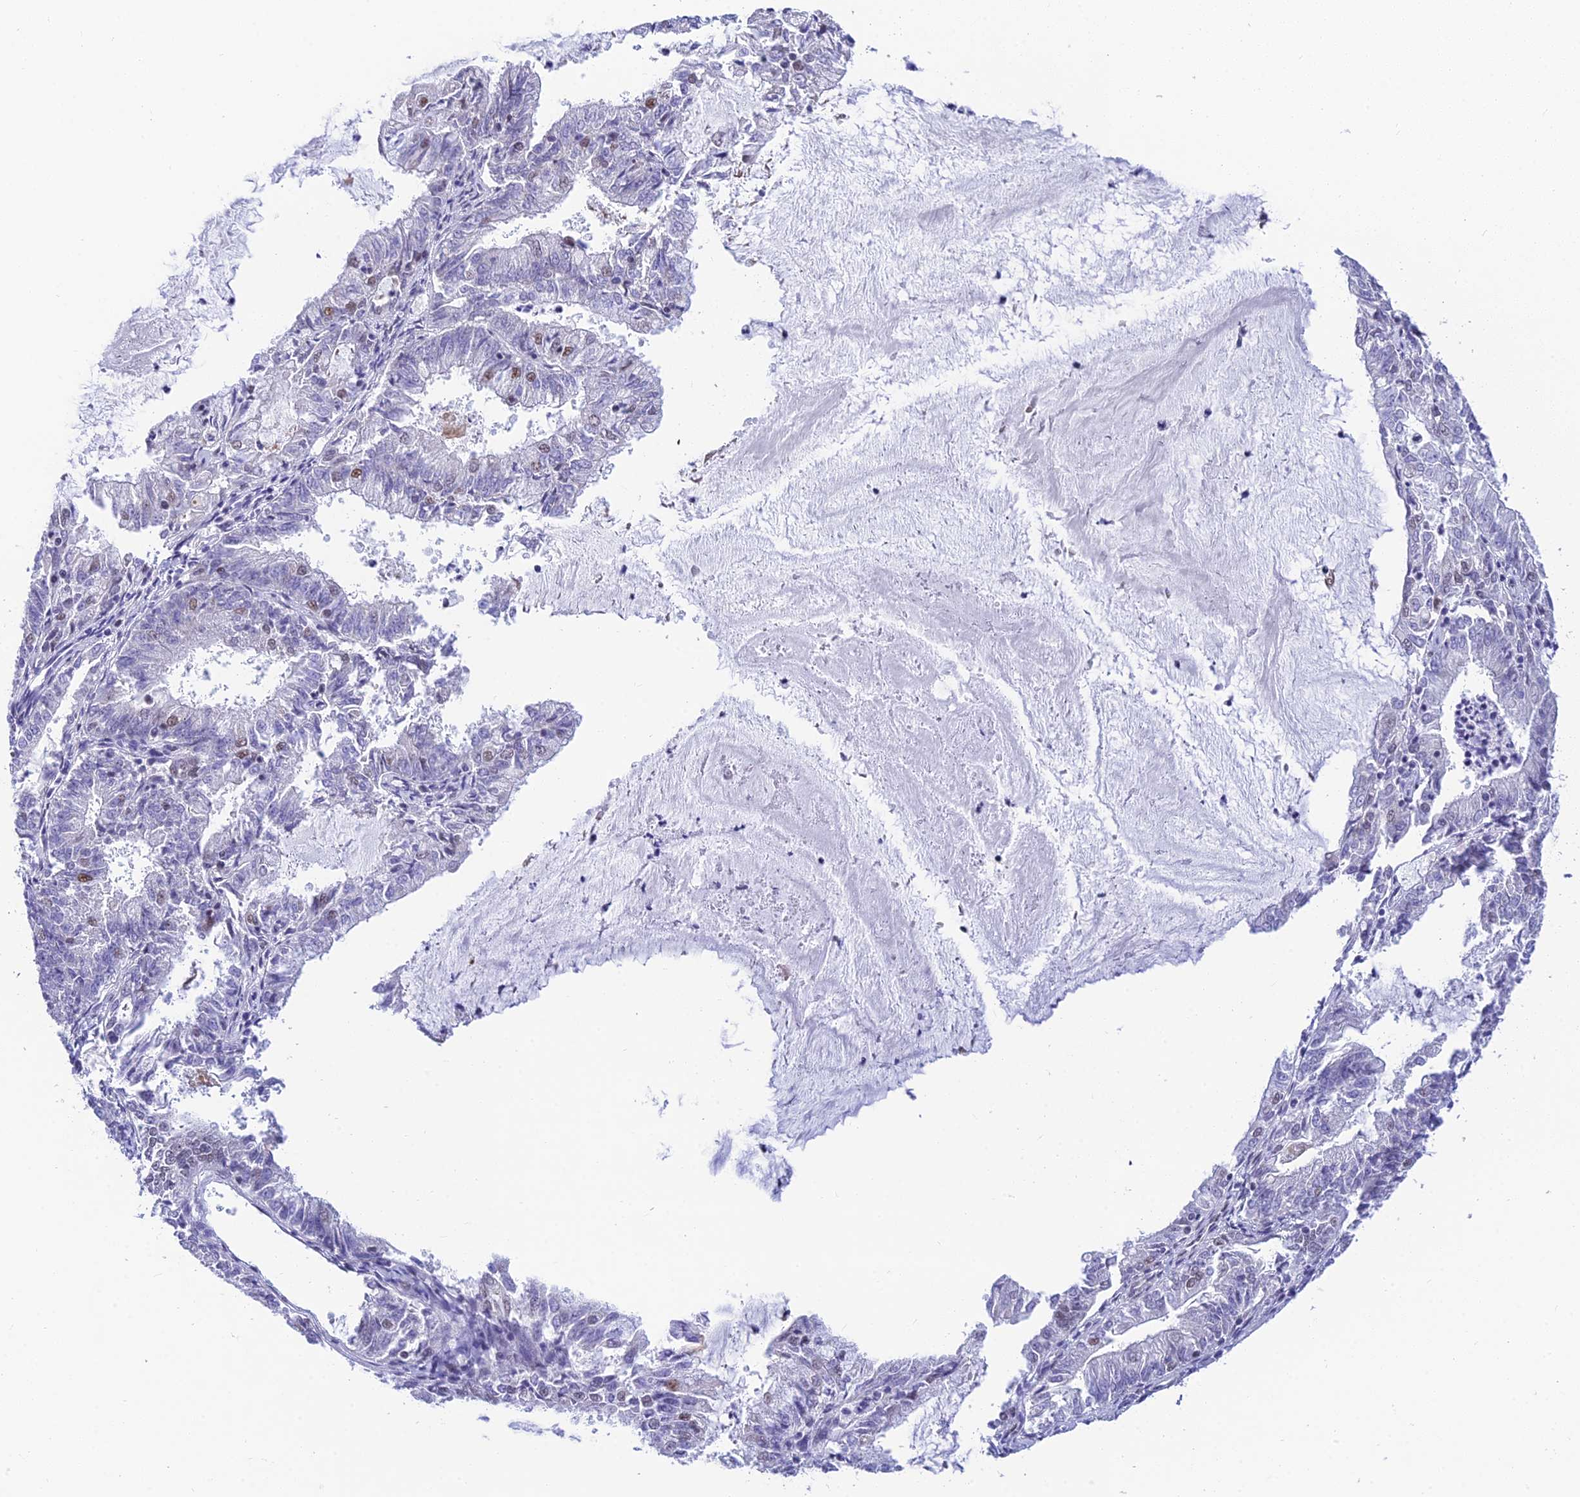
{"staining": {"intensity": "moderate", "quantity": "<25%", "location": "nuclear"}, "tissue": "endometrial cancer", "cell_type": "Tumor cells", "image_type": "cancer", "snomed": [{"axis": "morphology", "description": "Adenocarcinoma, NOS"}, {"axis": "topography", "description": "Endometrium"}], "caption": "Brown immunohistochemical staining in human endometrial cancer (adenocarcinoma) shows moderate nuclear positivity in approximately <25% of tumor cells.", "gene": "USP22", "patient": {"sex": "female", "age": 57}}